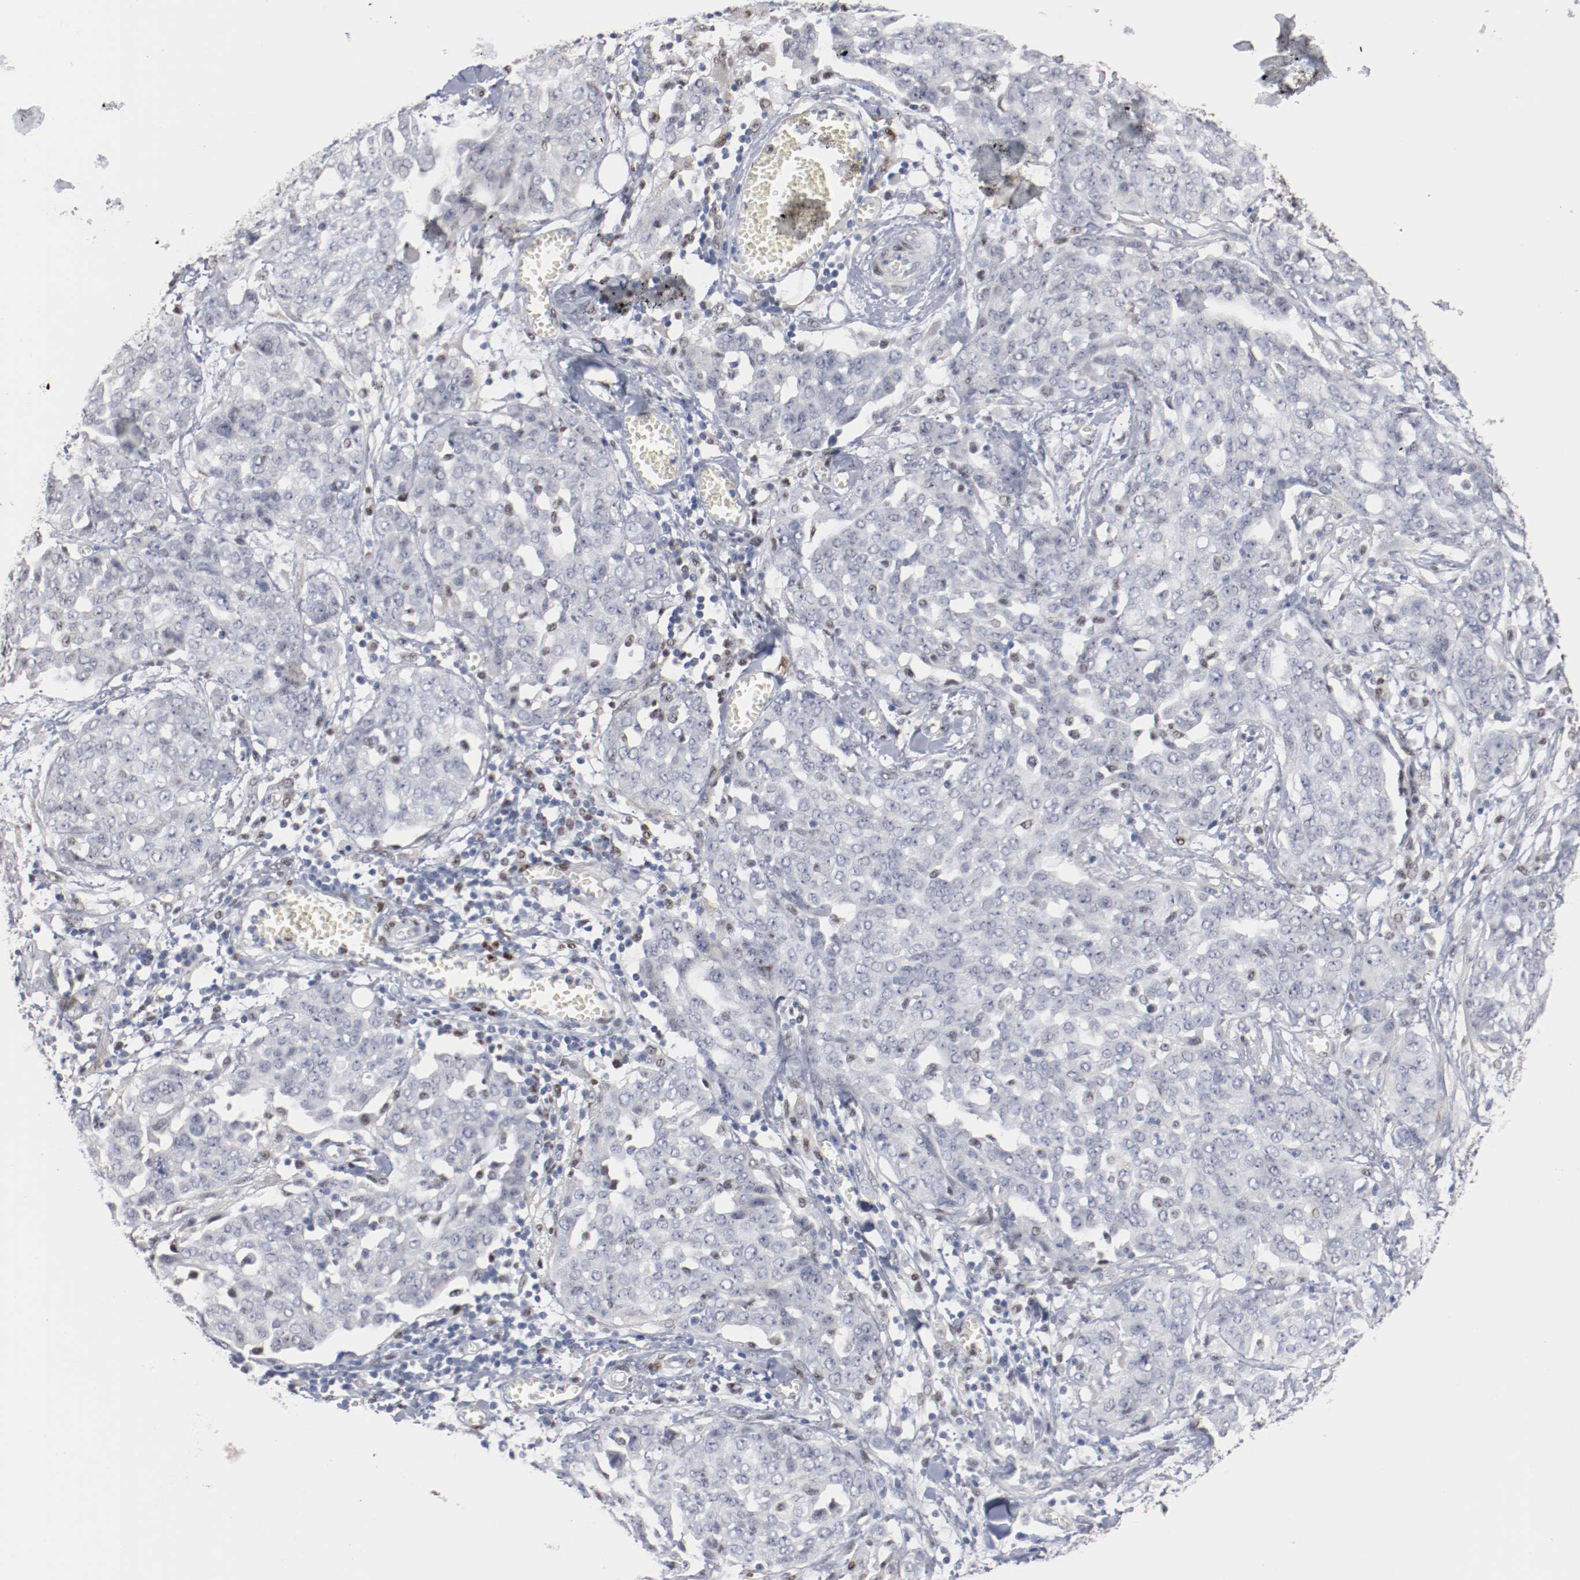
{"staining": {"intensity": "negative", "quantity": "none", "location": "none"}, "tissue": "ovarian cancer", "cell_type": "Tumor cells", "image_type": "cancer", "snomed": [{"axis": "morphology", "description": "Cystadenocarcinoma, serous, NOS"}, {"axis": "topography", "description": "Soft tissue"}, {"axis": "topography", "description": "Ovary"}], "caption": "Immunohistochemistry (IHC) micrograph of human ovarian cancer stained for a protein (brown), which shows no positivity in tumor cells.", "gene": "ZEB2", "patient": {"sex": "female", "age": 57}}